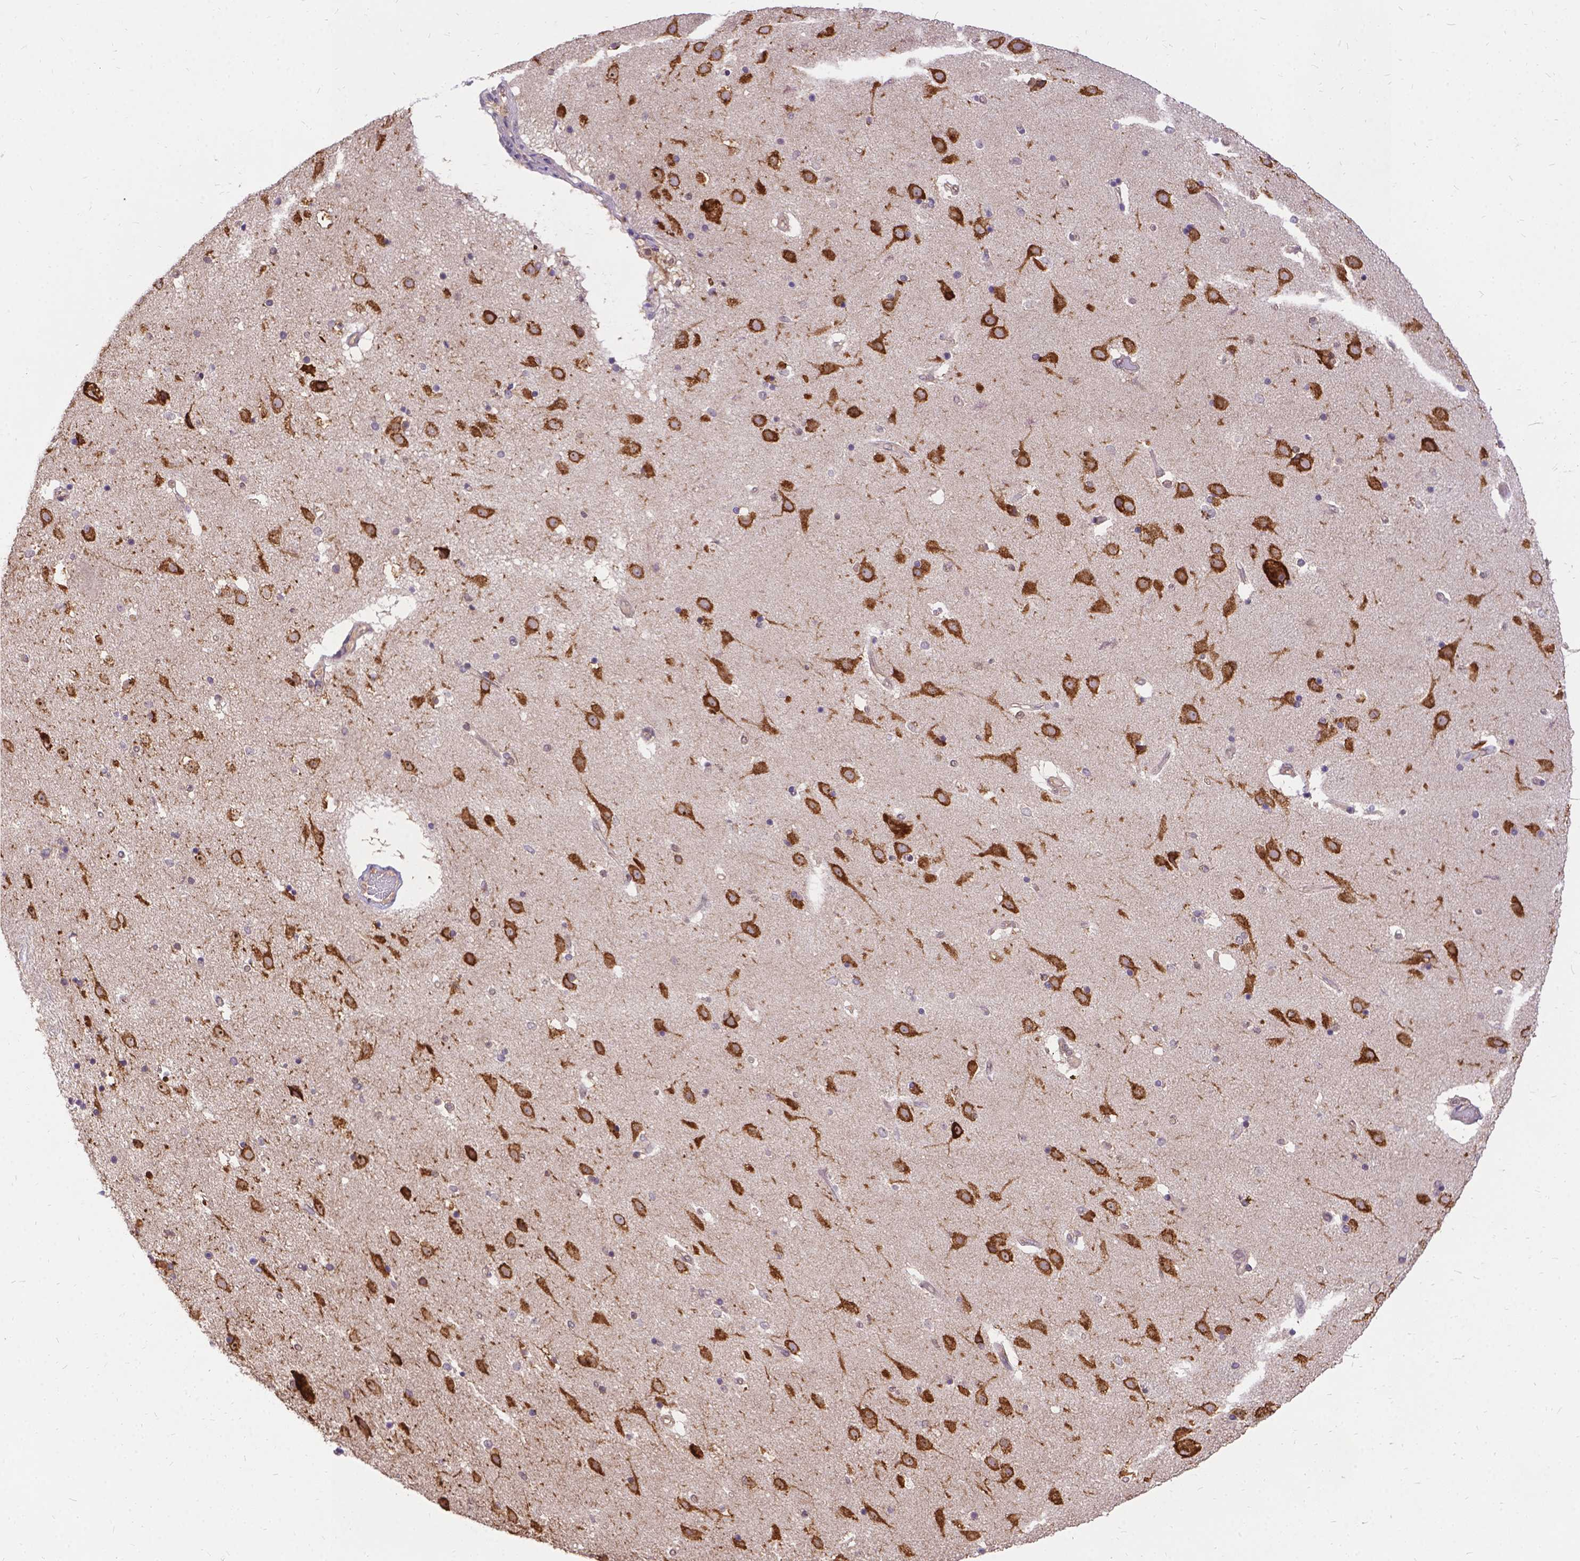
{"staining": {"intensity": "negative", "quantity": "none", "location": "none"}, "tissue": "caudate", "cell_type": "Glial cells", "image_type": "normal", "snomed": [{"axis": "morphology", "description": "Normal tissue, NOS"}, {"axis": "topography", "description": "Lateral ventricle wall"}], "caption": "Protein analysis of normal caudate demonstrates no significant expression in glial cells.", "gene": "DENND6A", "patient": {"sex": "female", "age": 71}}